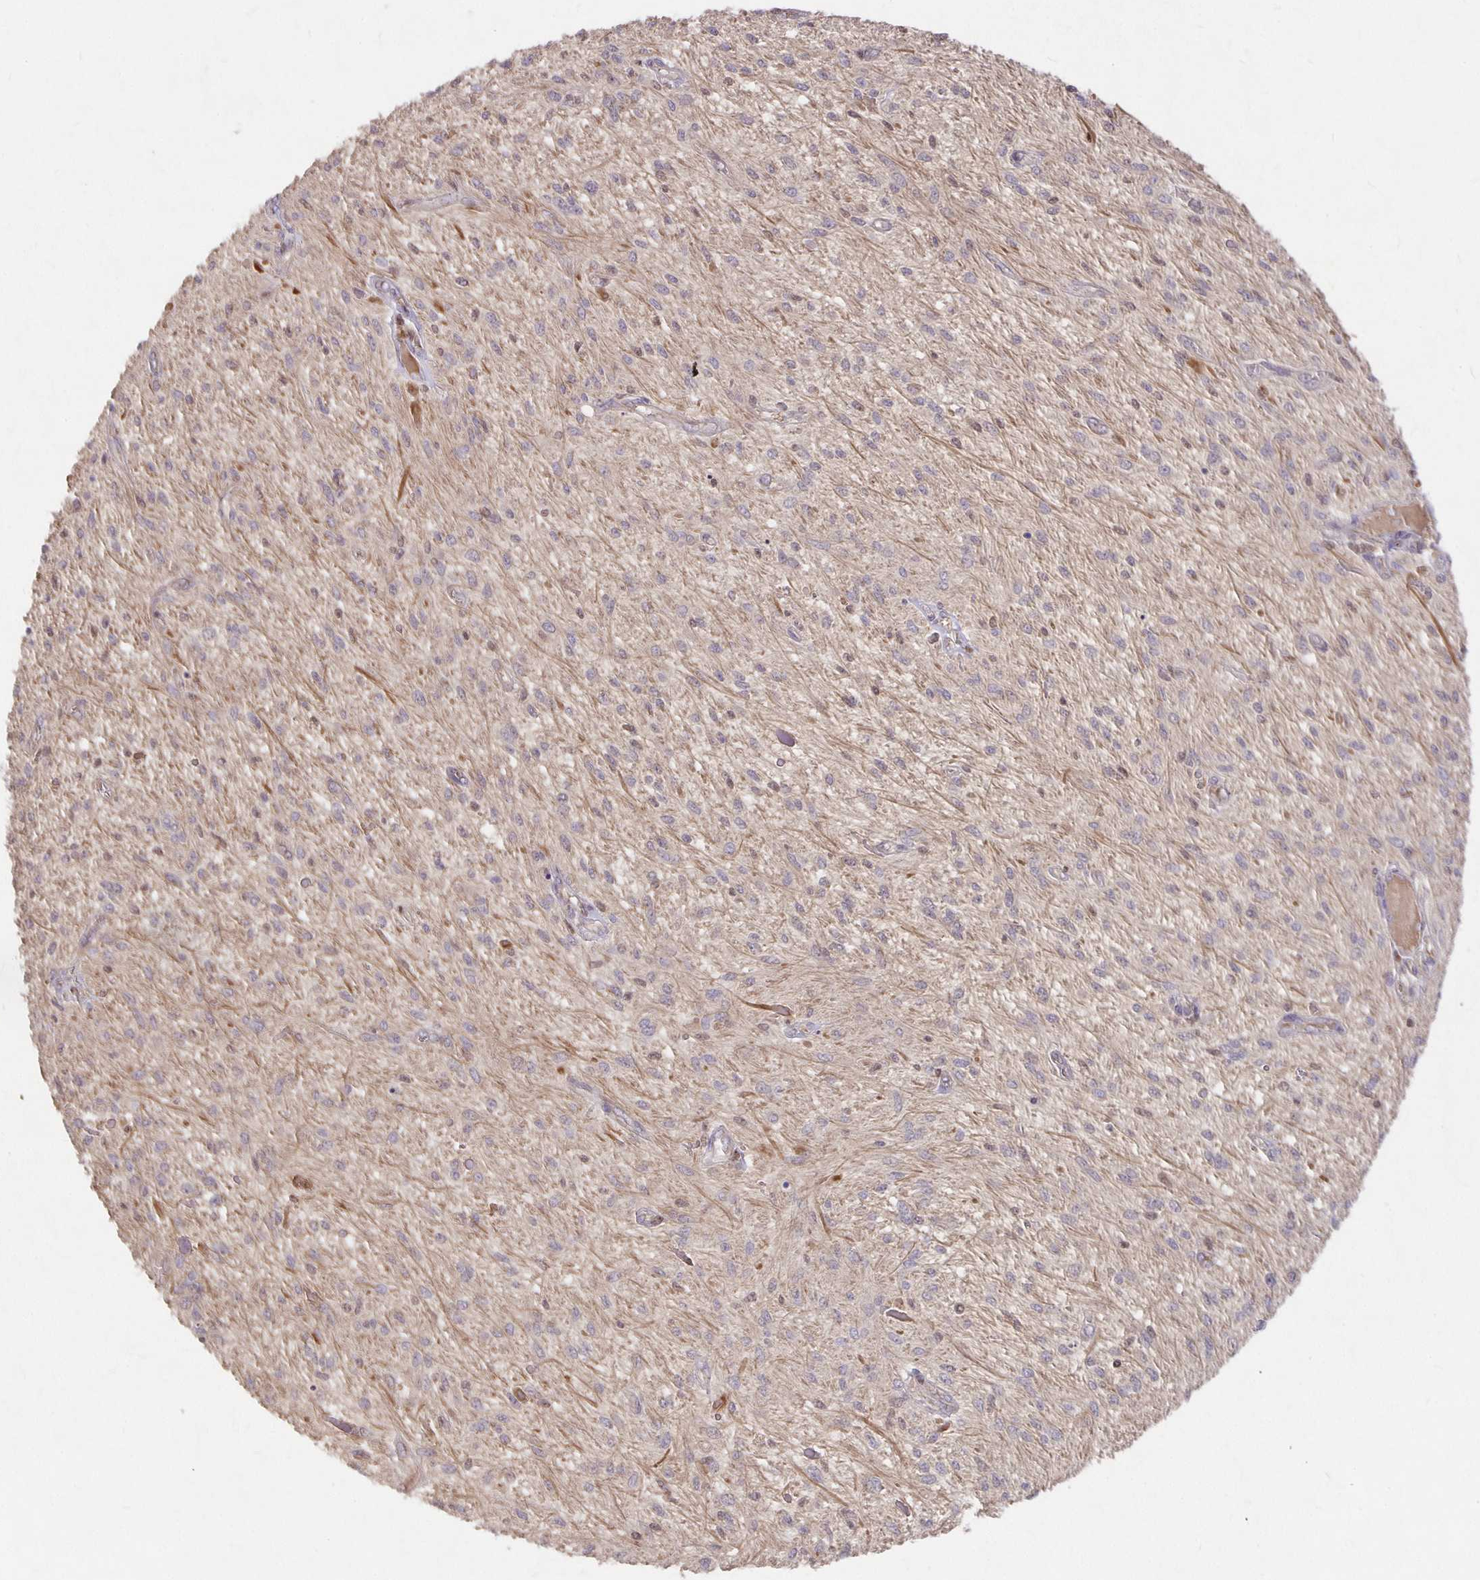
{"staining": {"intensity": "negative", "quantity": "none", "location": "none"}, "tissue": "glioma", "cell_type": "Tumor cells", "image_type": "cancer", "snomed": [{"axis": "morphology", "description": "Glioma, malignant, Low grade"}, {"axis": "topography", "description": "Cerebellum"}], "caption": "Photomicrograph shows no protein positivity in tumor cells of malignant glioma (low-grade) tissue.", "gene": "NOG", "patient": {"sex": "female", "age": 14}}